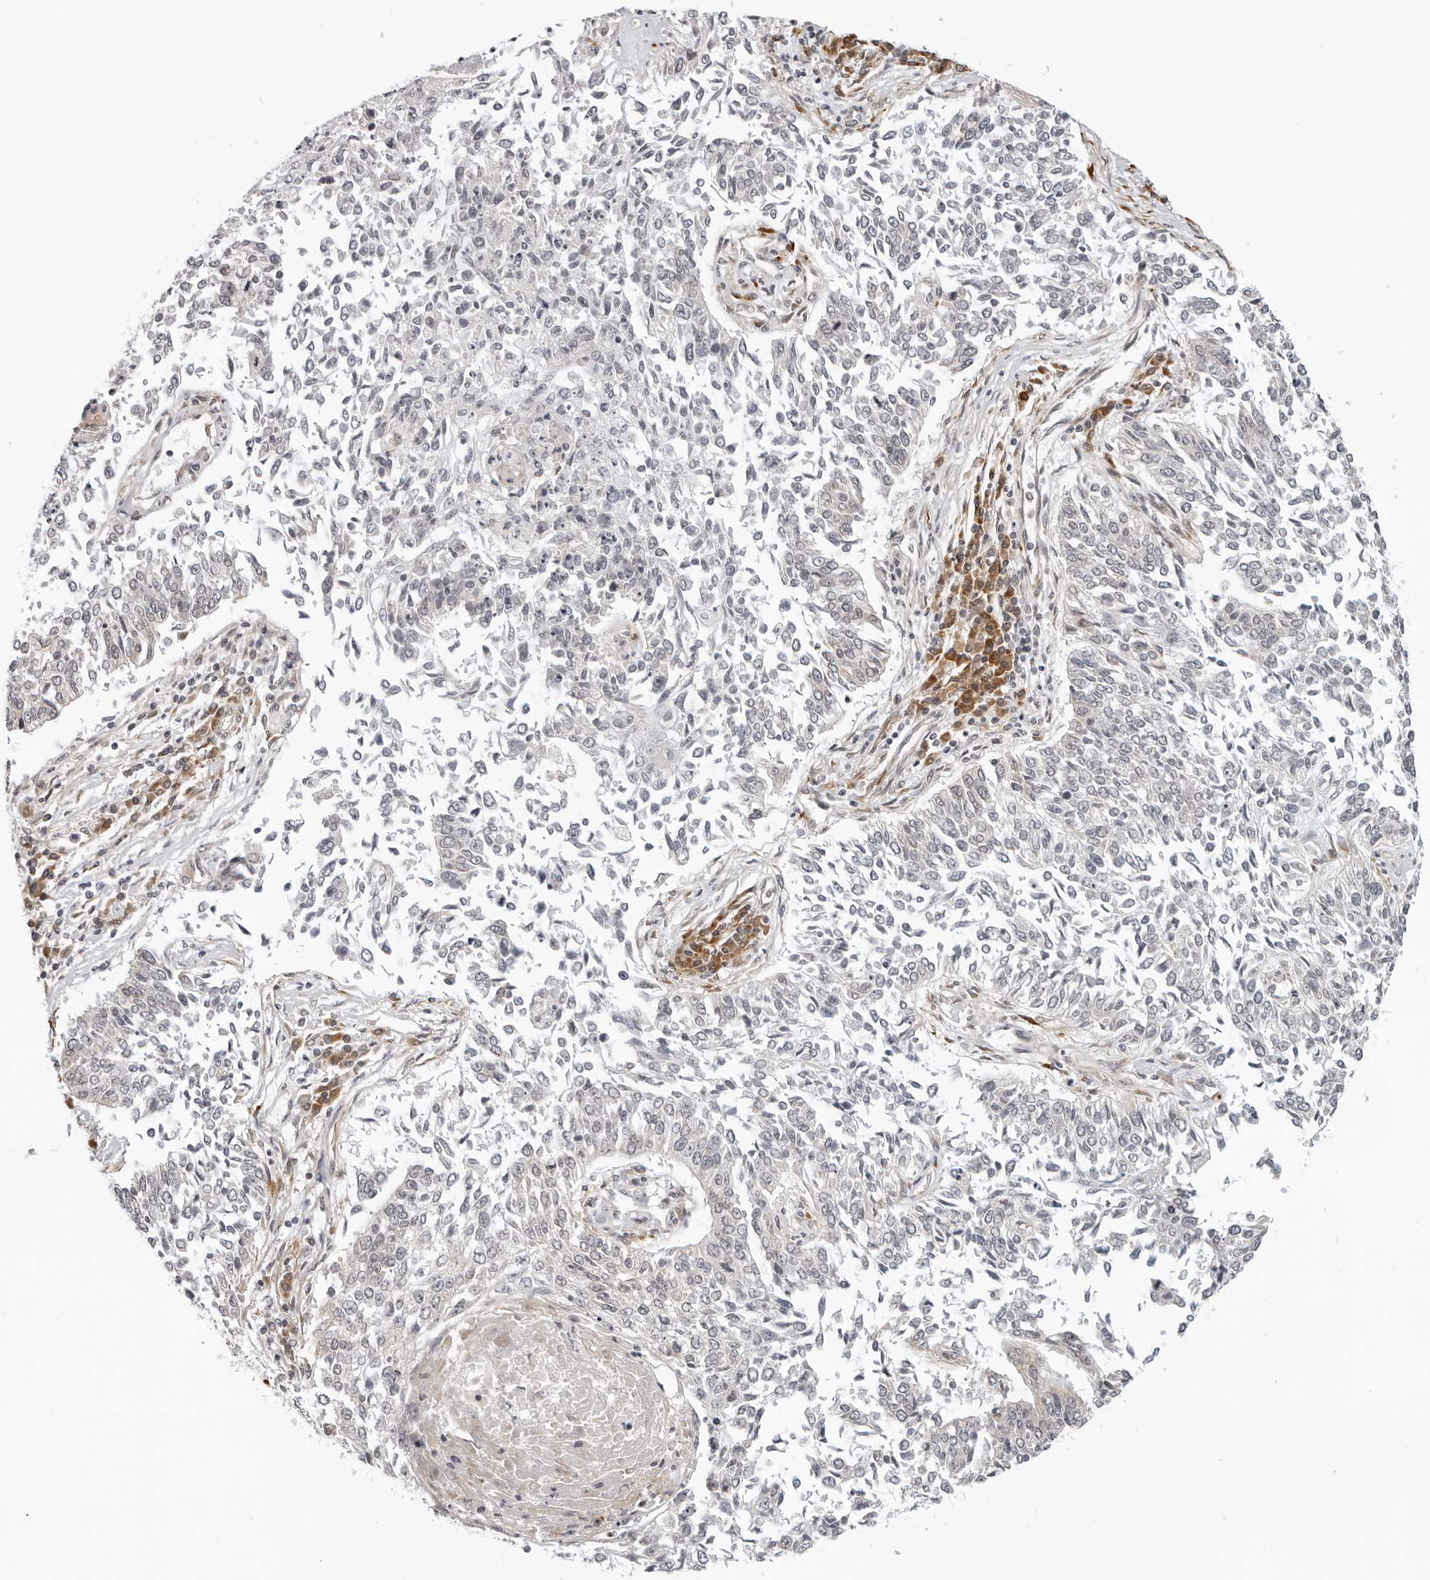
{"staining": {"intensity": "negative", "quantity": "none", "location": "none"}, "tissue": "lung cancer", "cell_type": "Tumor cells", "image_type": "cancer", "snomed": [{"axis": "morphology", "description": "Normal tissue, NOS"}, {"axis": "morphology", "description": "Squamous cell carcinoma, NOS"}, {"axis": "topography", "description": "Cartilage tissue"}, {"axis": "topography", "description": "Bronchus"}, {"axis": "topography", "description": "Lung"}, {"axis": "topography", "description": "Peripheral nerve tissue"}], "caption": "Tumor cells show no significant protein staining in lung cancer (squamous cell carcinoma). (DAB immunohistochemistry (IHC) with hematoxylin counter stain).", "gene": "SRGAP2", "patient": {"sex": "female", "age": 49}}